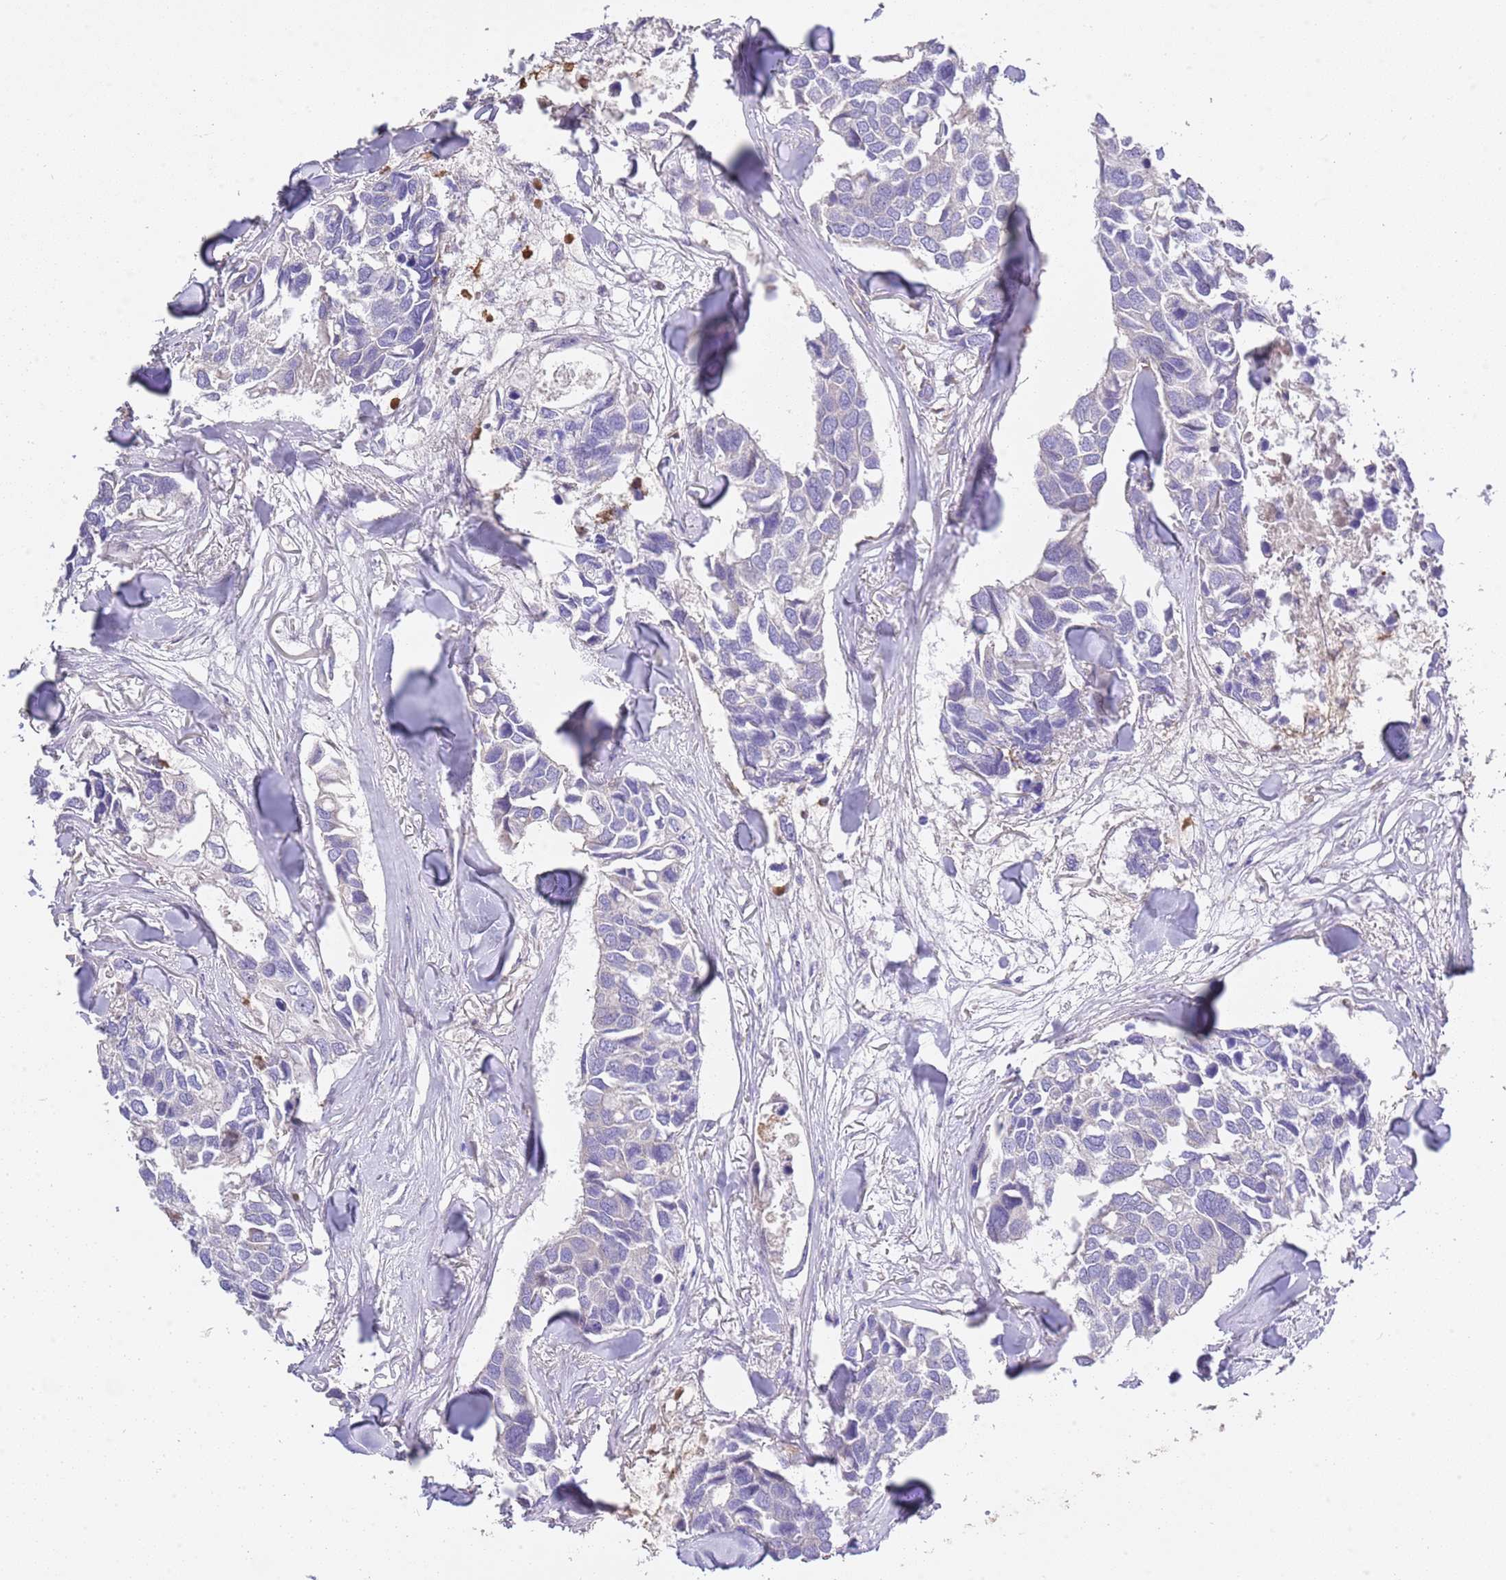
{"staining": {"intensity": "negative", "quantity": "none", "location": "none"}, "tissue": "breast cancer", "cell_type": "Tumor cells", "image_type": "cancer", "snomed": [{"axis": "morphology", "description": "Duct carcinoma"}, {"axis": "topography", "description": "Breast"}], "caption": "This is an immunohistochemistry (IHC) micrograph of breast cancer. There is no staining in tumor cells.", "gene": "DOCK9", "patient": {"sex": "female", "age": 83}}